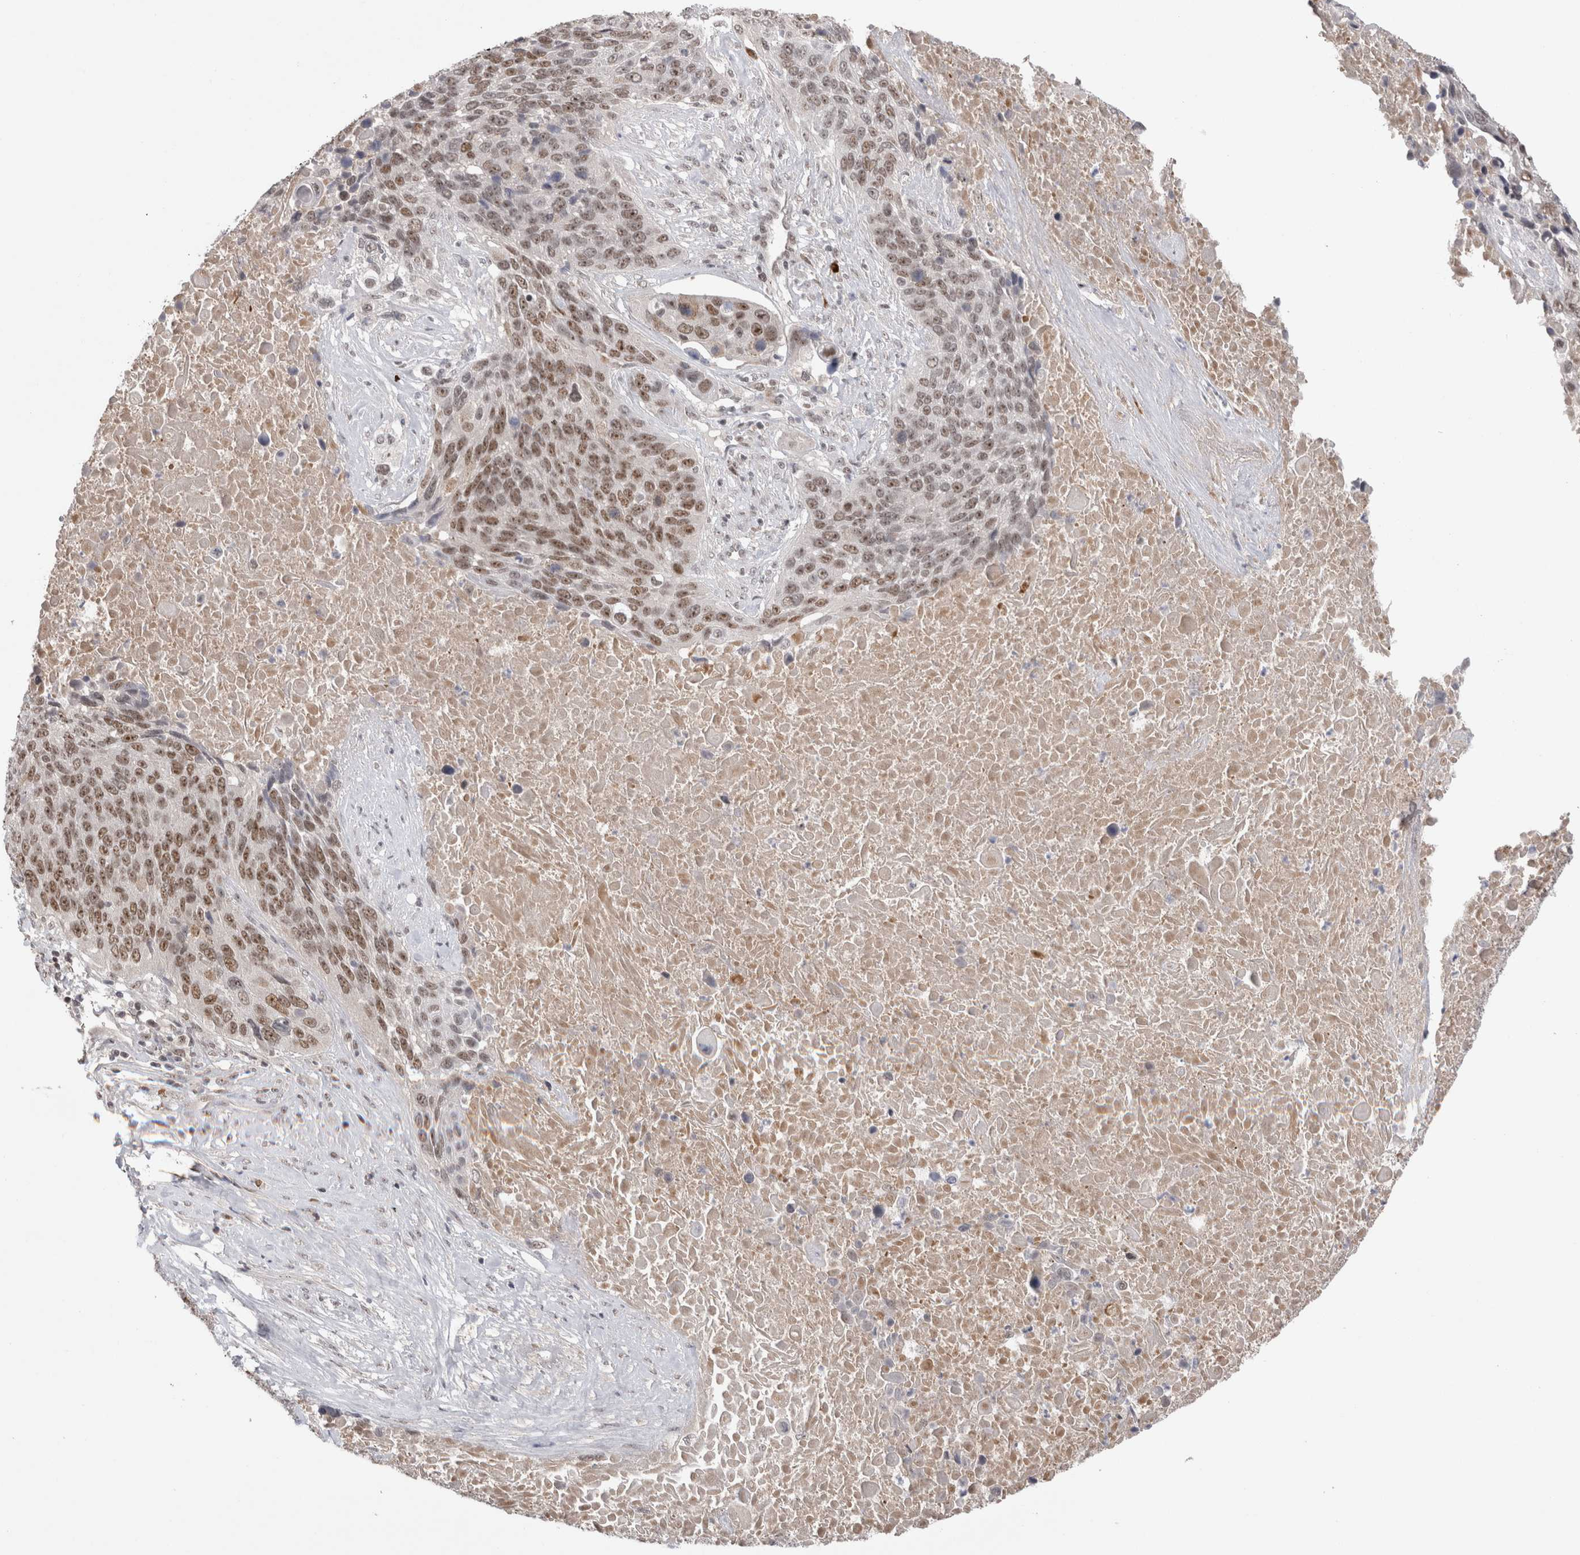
{"staining": {"intensity": "moderate", "quantity": ">75%", "location": "nuclear"}, "tissue": "lung cancer", "cell_type": "Tumor cells", "image_type": "cancer", "snomed": [{"axis": "morphology", "description": "Squamous cell carcinoma, NOS"}, {"axis": "topography", "description": "Lung"}], "caption": "Moderate nuclear staining is seen in about >75% of tumor cells in lung squamous cell carcinoma.", "gene": "ZNF24", "patient": {"sex": "male", "age": 66}}